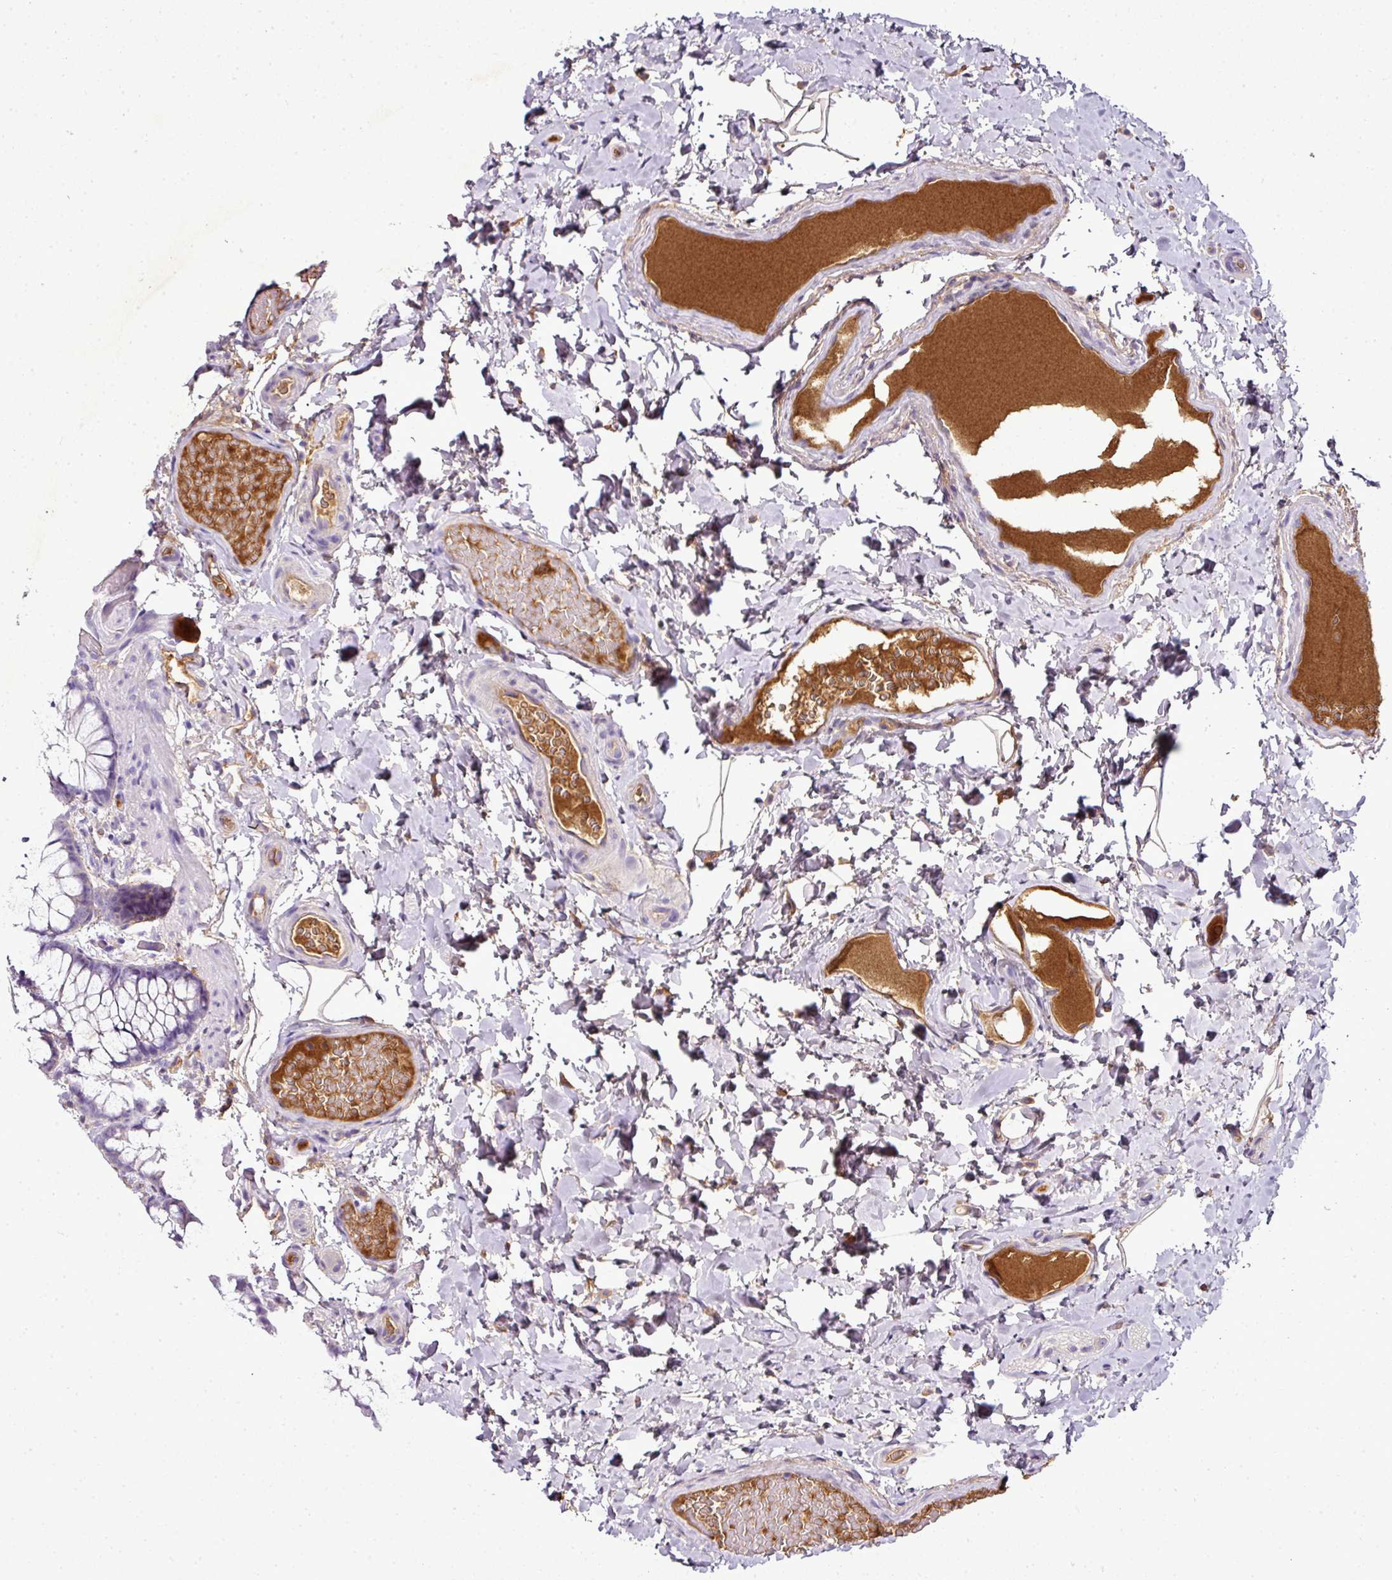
{"staining": {"intensity": "weak", "quantity": "25%-75%", "location": "cytoplasmic/membranous"}, "tissue": "colon", "cell_type": "Endothelial cells", "image_type": "normal", "snomed": [{"axis": "morphology", "description": "Normal tissue, NOS"}, {"axis": "topography", "description": "Colon"}], "caption": "Colon was stained to show a protein in brown. There is low levels of weak cytoplasmic/membranous positivity in approximately 25%-75% of endothelial cells. The staining was performed using DAB (3,3'-diaminobenzidine), with brown indicating positive protein expression. Nuclei are stained blue with hematoxylin.", "gene": "CAB39L", "patient": {"sex": "male", "age": 46}}